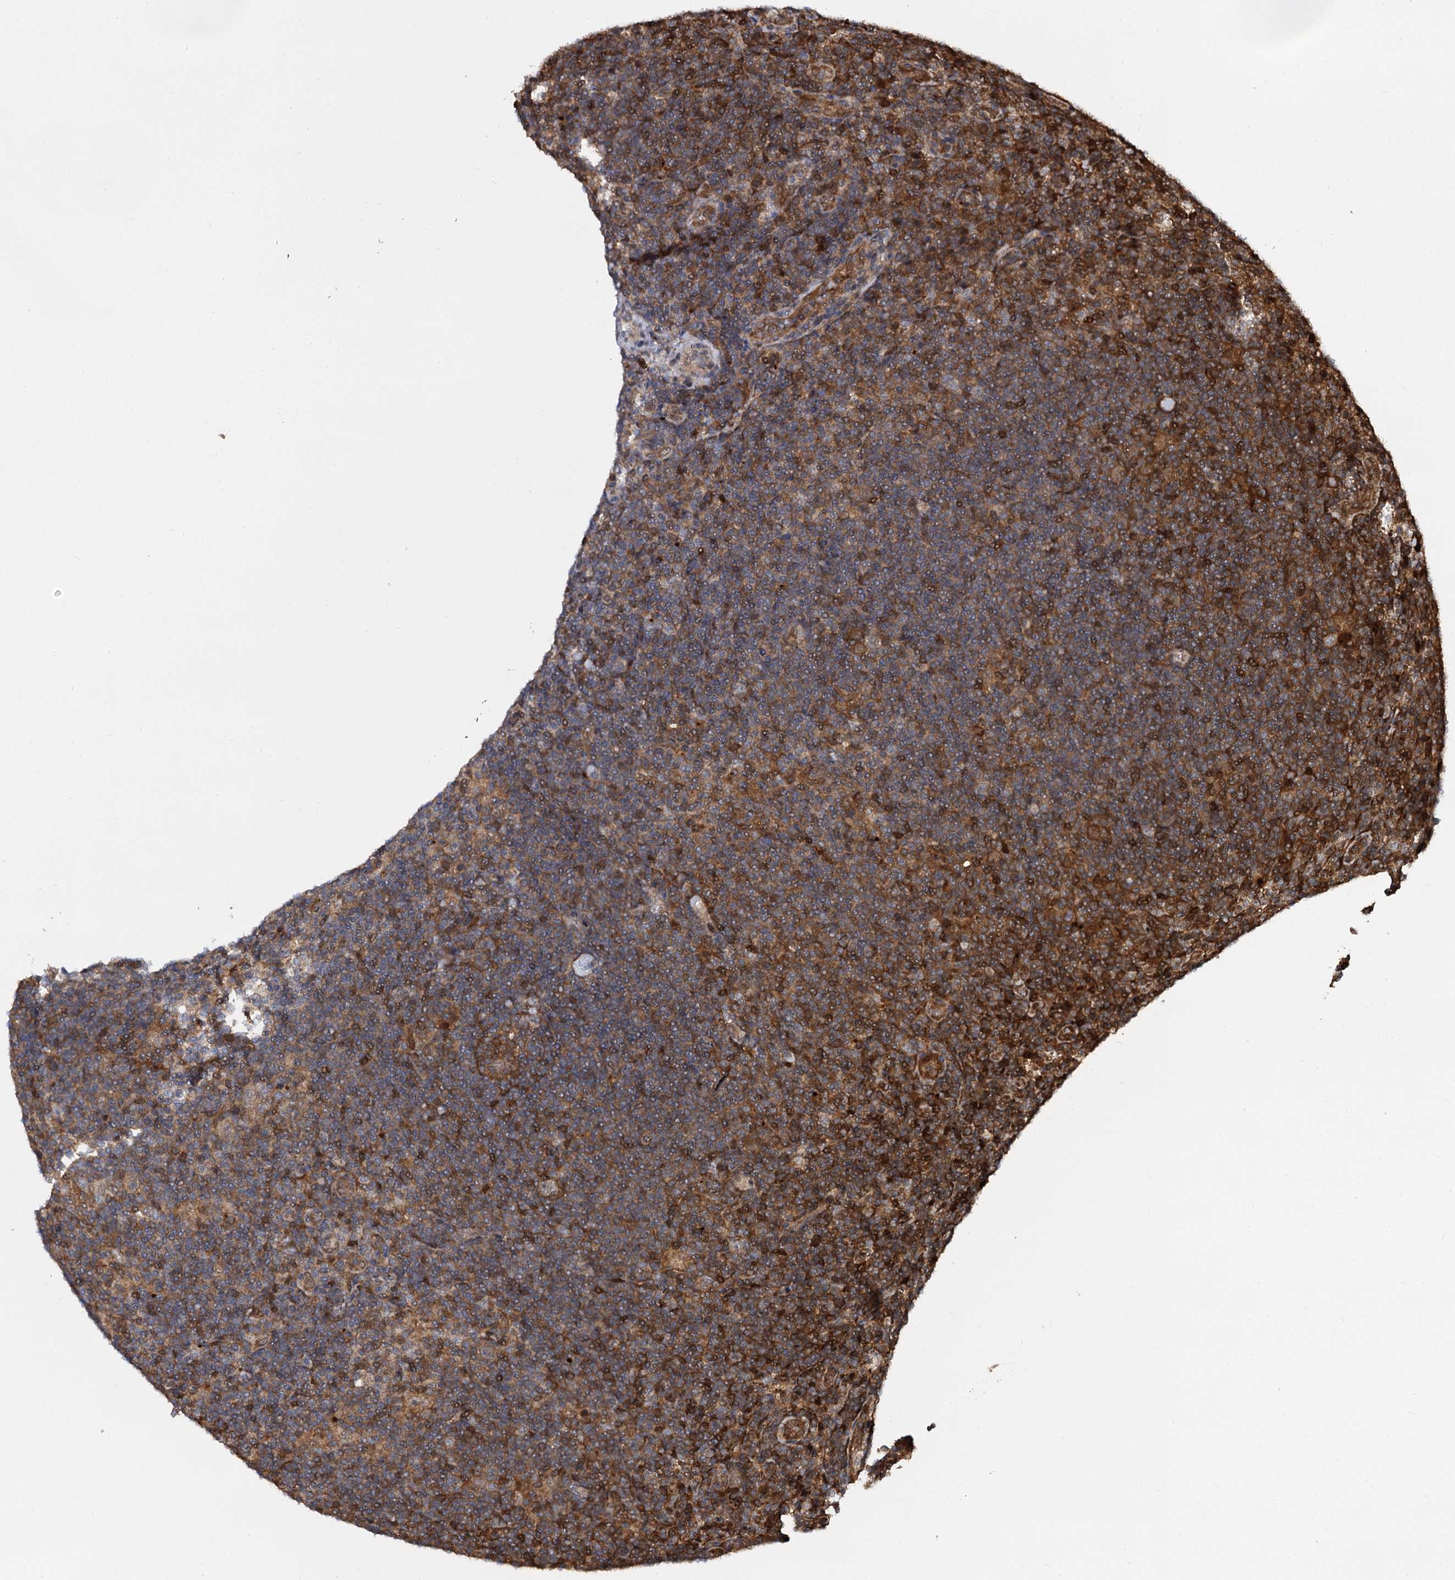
{"staining": {"intensity": "negative", "quantity": "none", "location": "none"}, "tissue": "lymphoma", "cell_type": "Tumor cells", "image_type": "cancer", "snomed": [{"axis": "morphology", "description": "Hodgkin's disease, NOS"}, {"axis": "topography", "description": "Lymph node"}], "caption": "Hodgkin's disease was stained to show a protein in brown. There is no significant staining in tumor cells. (Brightfield microscopy of DAB immunohistochemistry (IHC) at high magnification).", "gene": "SELENOP", "patient": {"sex": "female", "age": 57}}